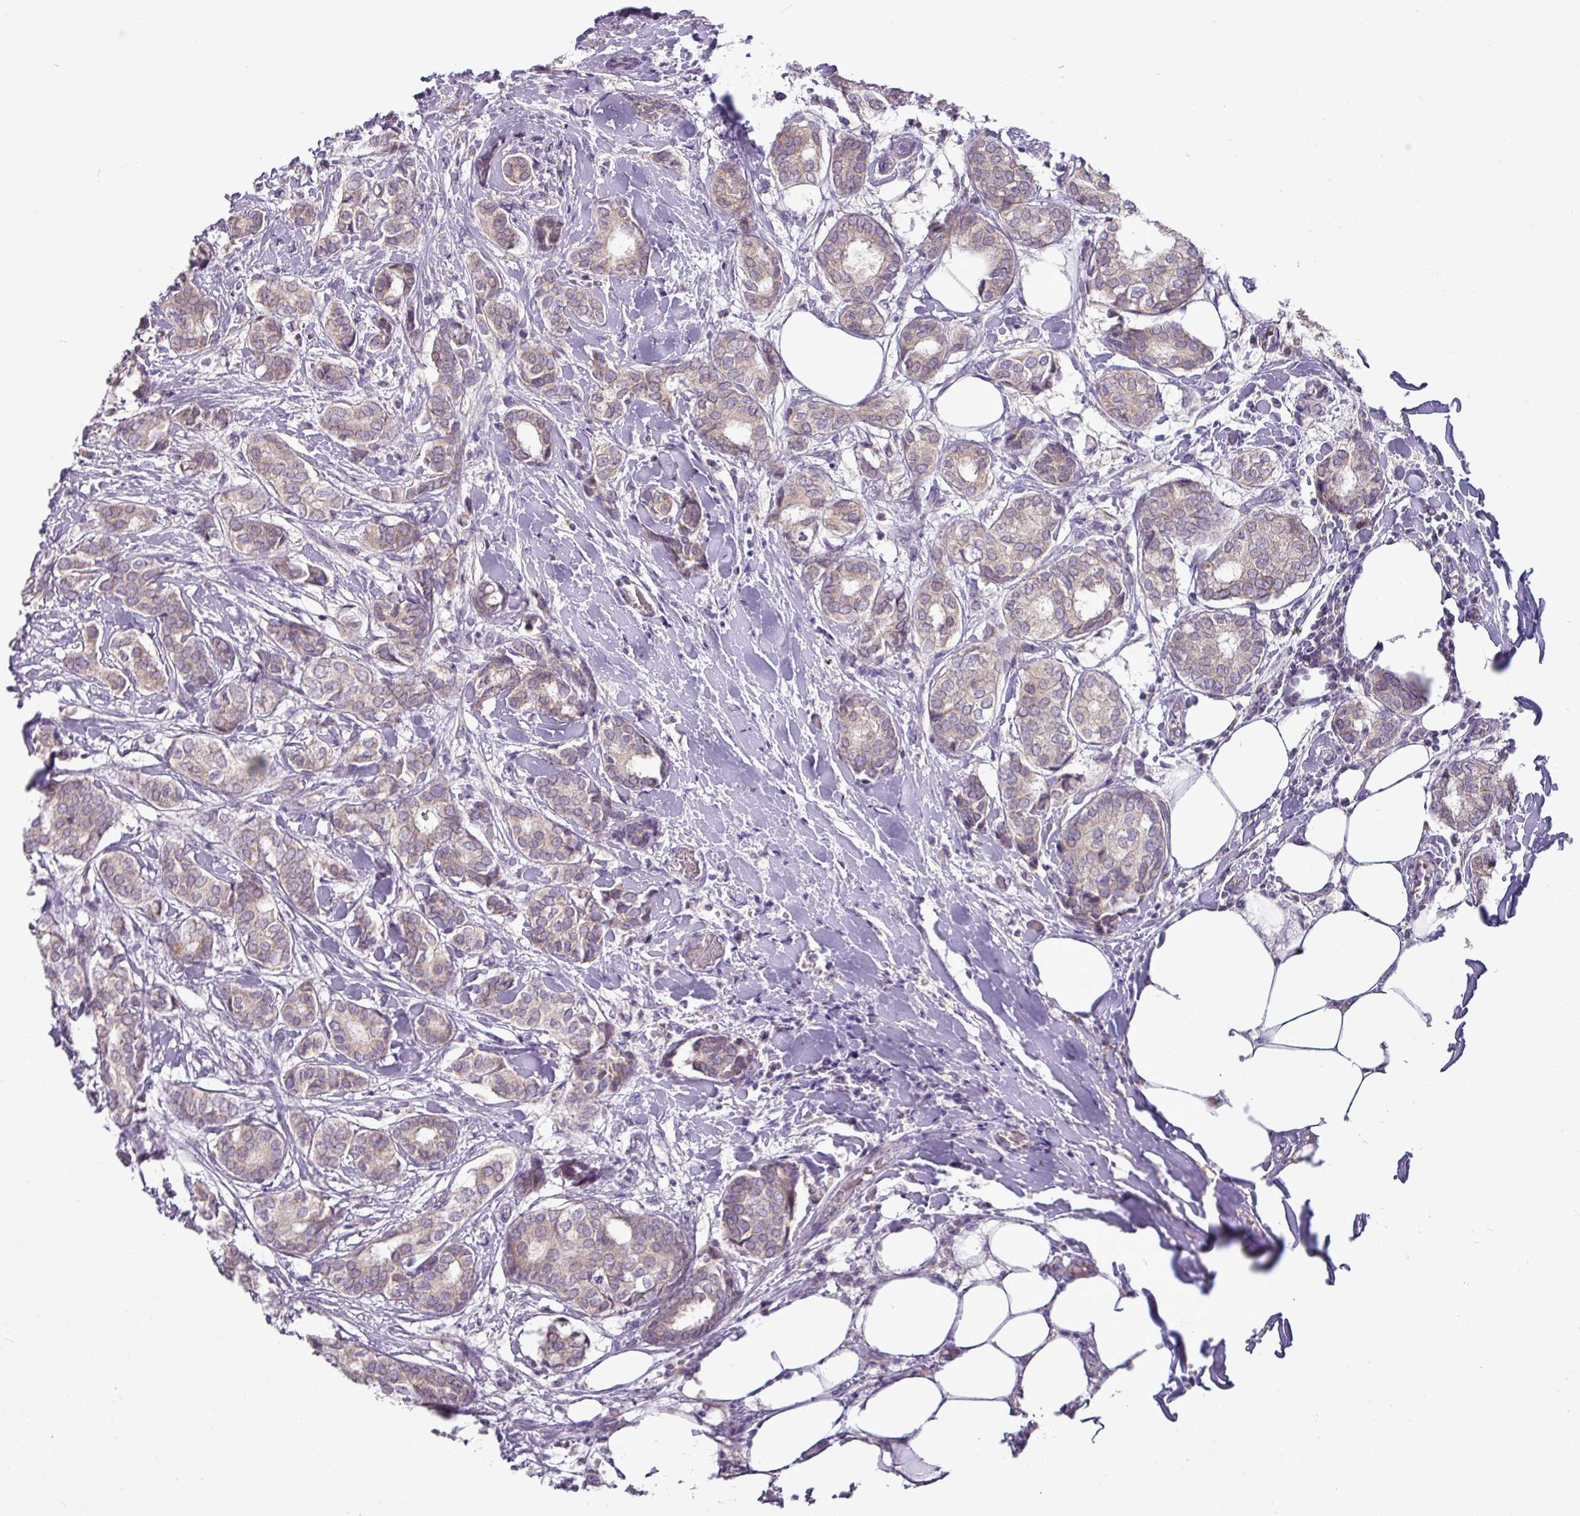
{"staining": {"intensity": "weak", "quantity": "25%-75%", "location": "cytoplasmic/membranous"}, "tissue": "breast cancer", "cell_type": "Tumor cells", "image_type": "cancer", "snomed": [{"axis": "morphology", "description": "Duct carcinoma"}, {"axis": "topography", "description": "Breast"}], "caption": "Breast infiltrating ductal carcinoma stained with DAB IHC reveals low levels of weak cytoplasmic/membranous staining in about 25%-75% of tumor cells.", "gene": "TRAPPC1", "patient": {"sex": "female", "age": 73}}